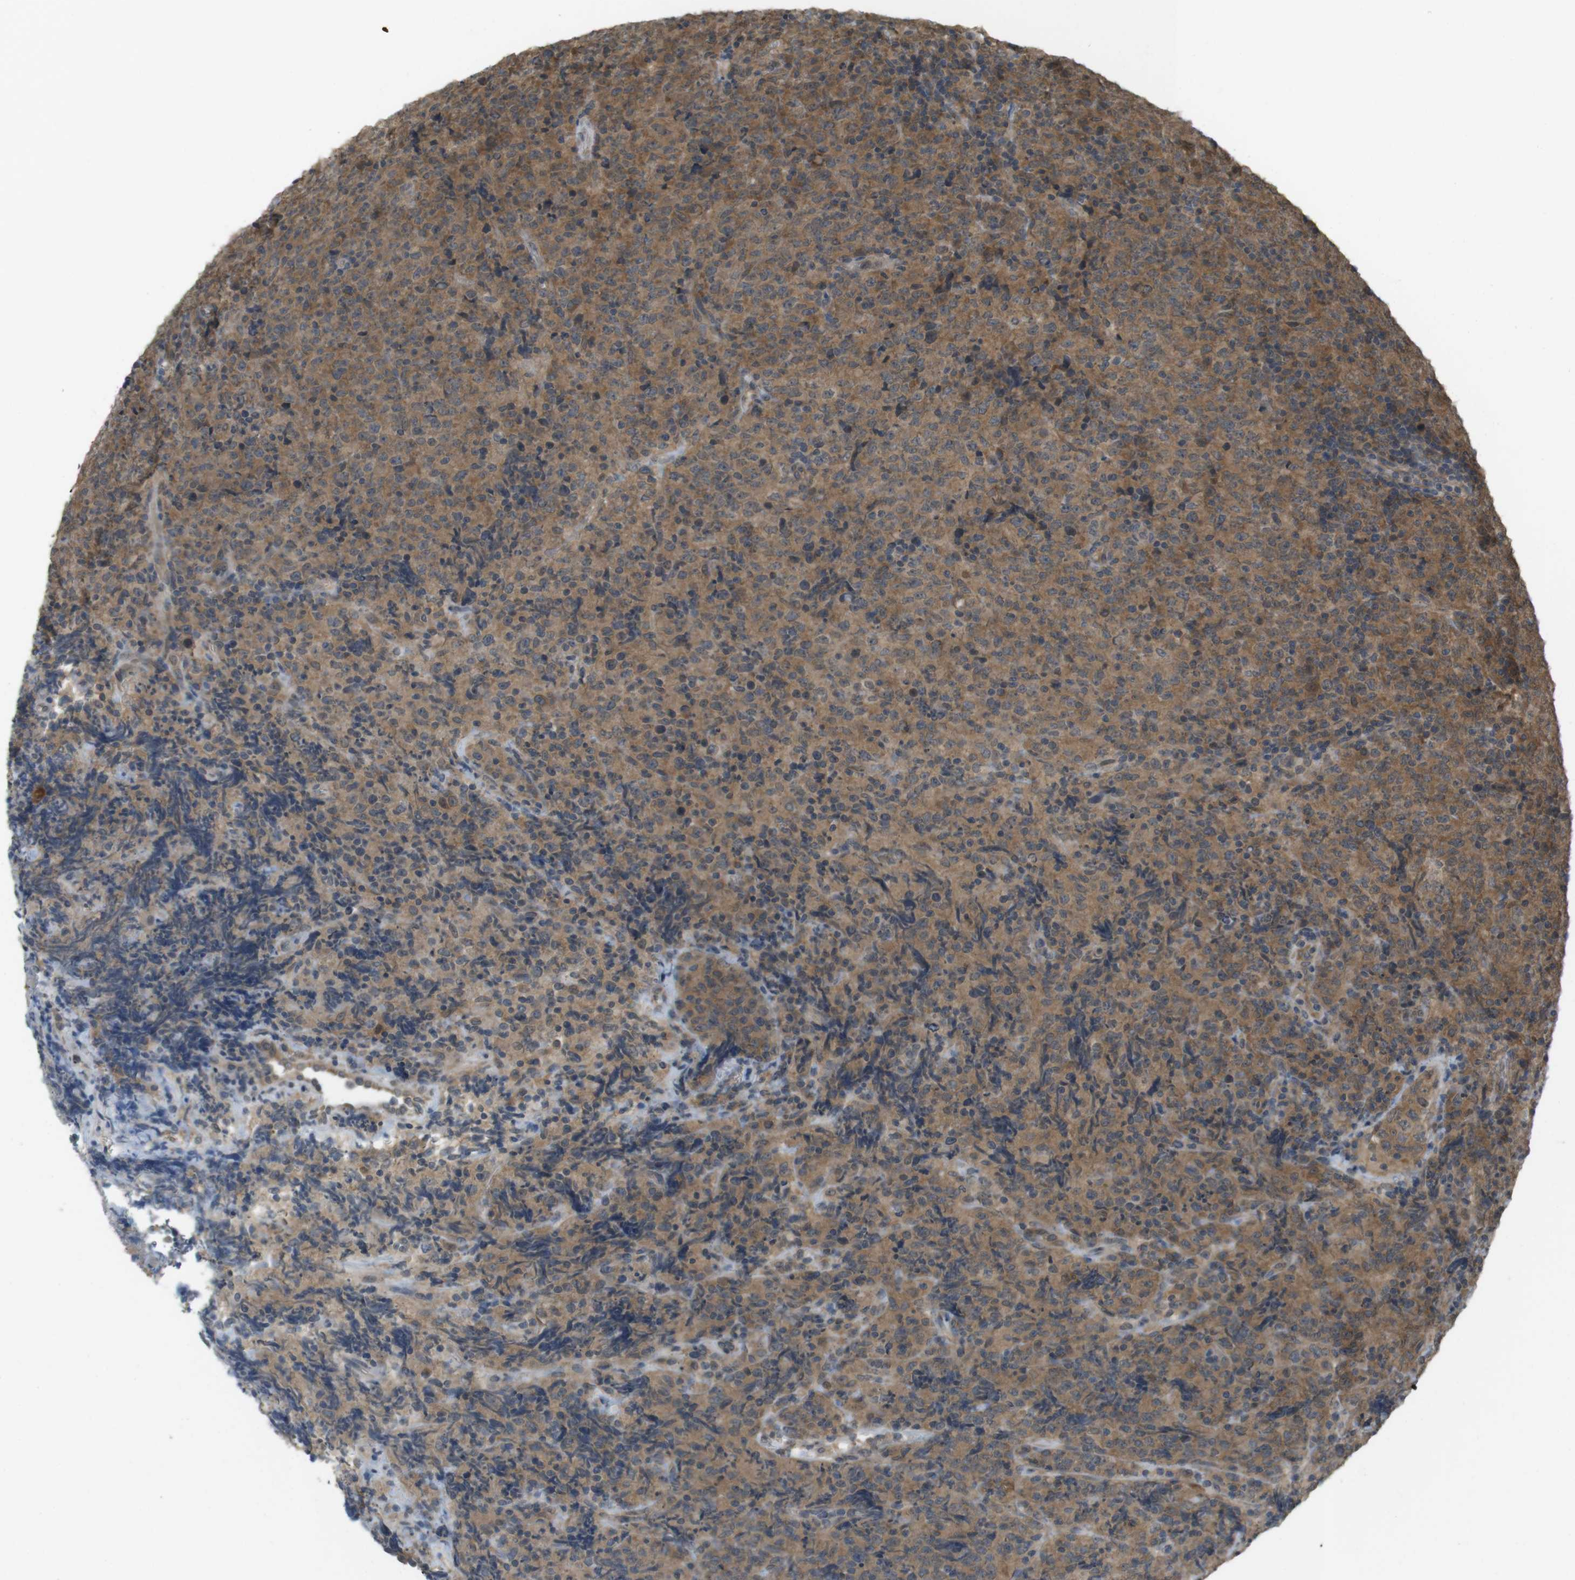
{"staining": {"intensity": "moderate", "quantity": ">75%", "location": "cytoplasmic/membranous"}, "tissue": "lymphoma", "cell_type": "Tumor cells", "image_type": "cancer", "snomed": [{"axis": "morphology", "description": "Malignant lymphoma, non-Hodgkin's type, High grade"}, {"axis": "topography", "description": "Tonsil"}], "caption": "Human lymphoma stained for a protein (brown) shows moderate cytoplasmic/membranous positive staining in about >75% of tumor cells.", "gene": "RNF130", "patient": {"sex": "female", "age": 36}}